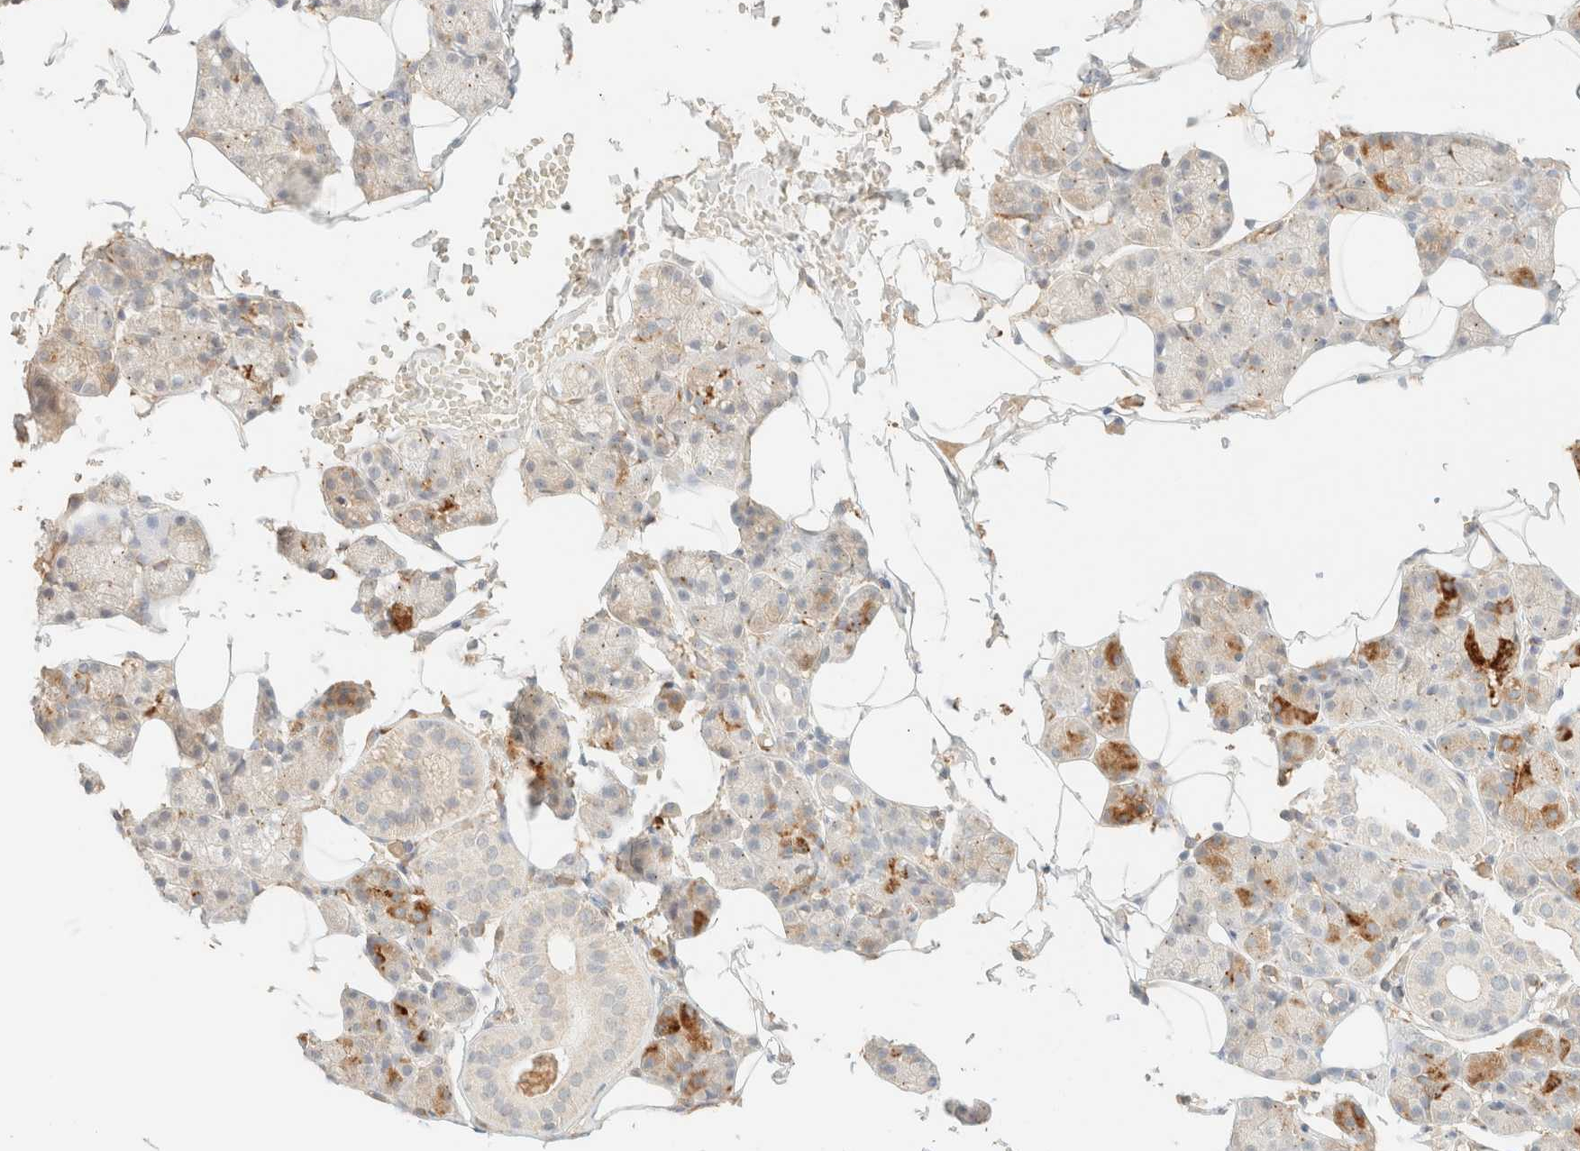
{"staining": {"intensity": "strong", "quantity": "25%-75%", "location": "cytoplasmic/membranous"}, "tissue": "salivary gland", "cell_type": "Glandular cells", "image_type": "normal", "snomed": [{"axis": "morphology", "description": "Normal tissue, NOS"}, {"axis": "topography", "description": "Salivary gland"}], "caption": "IHC (DAB (3,3'-diaminobenzidine)) staining of benign human salivary gland demonstrates strong cytoplasmic/membranous protein positivity in about 25%-75% of glandular cells.", "gene": "SPARCL1", "patient": {"sex": "female", "age": 33}}